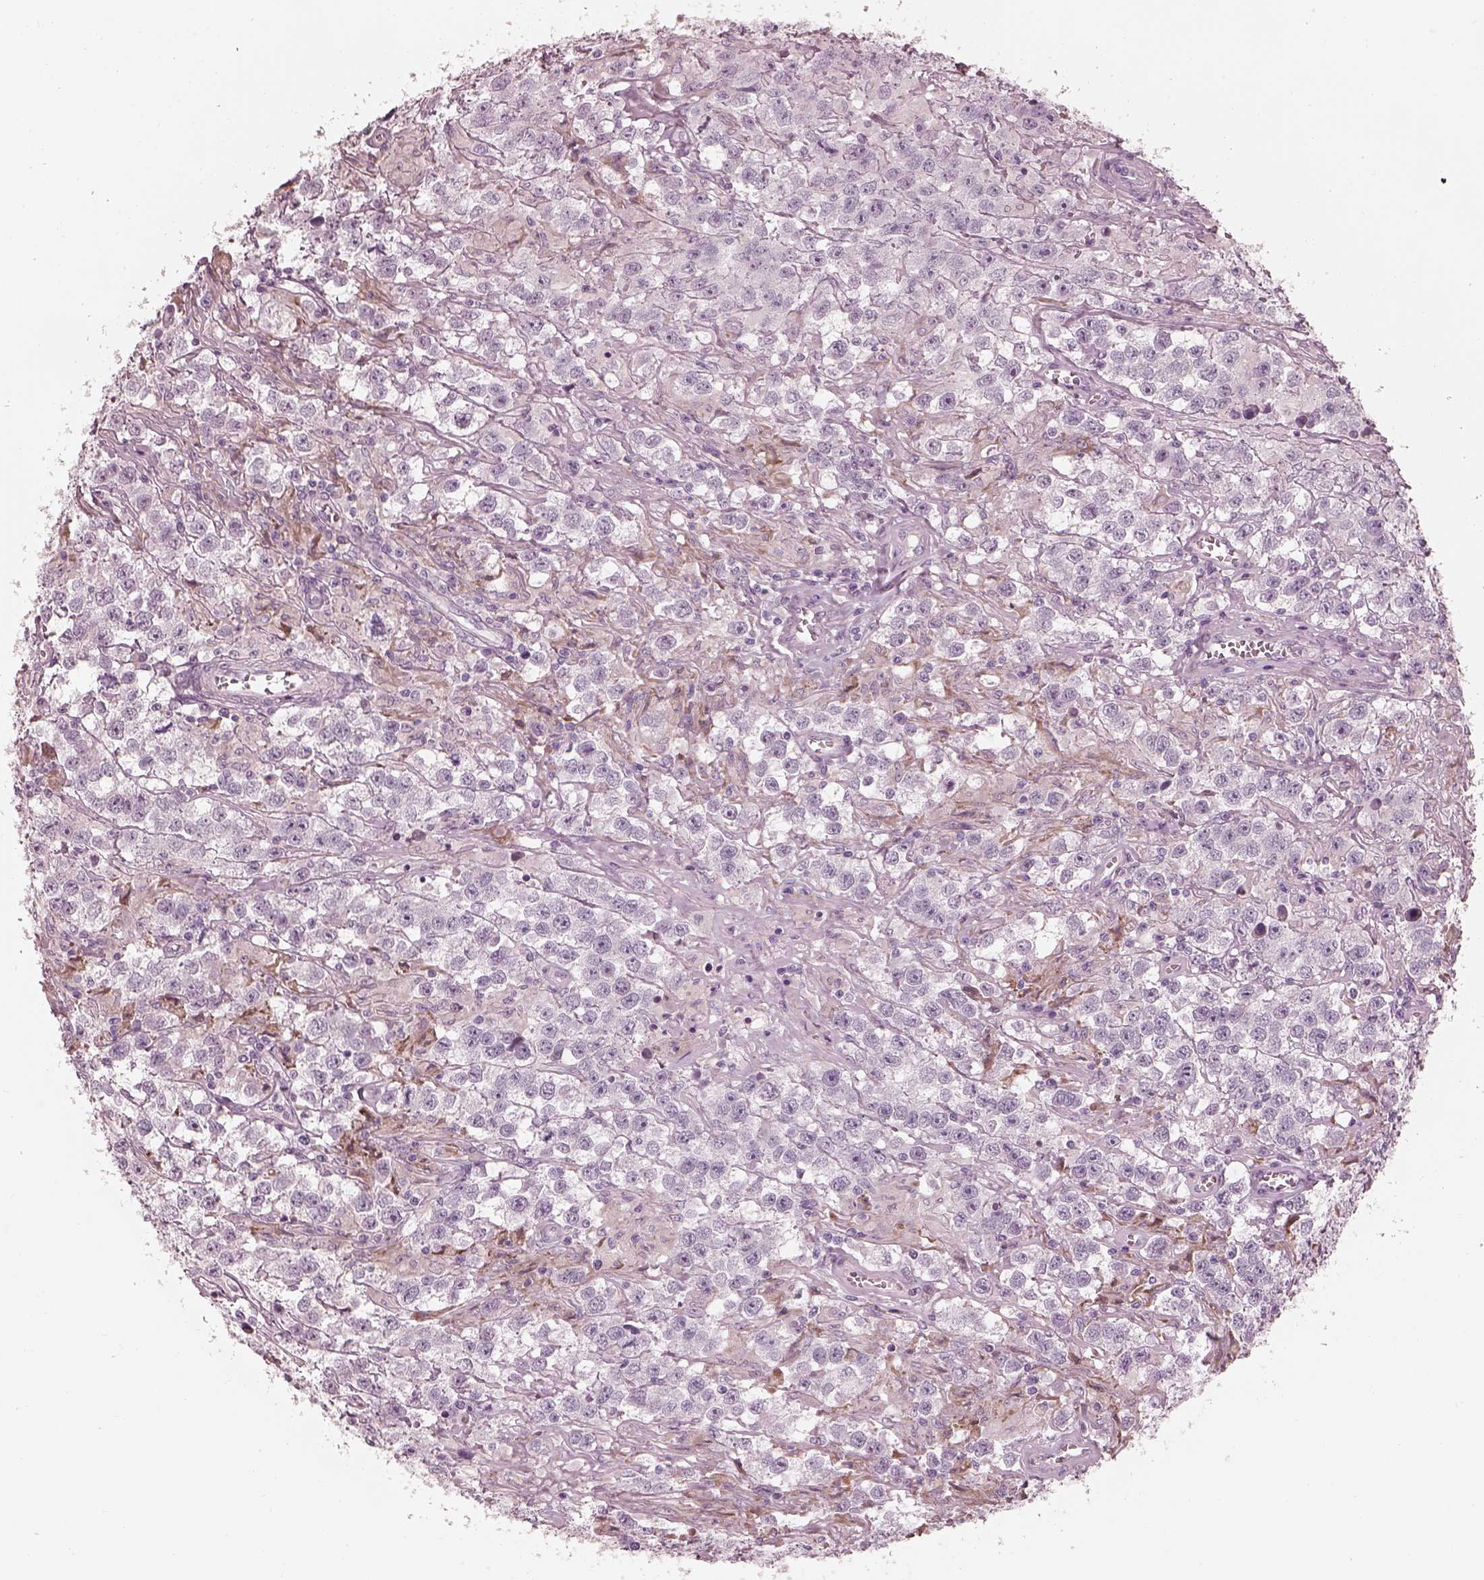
{"staining": {"intensity": "negative", "quantity": "none", "location": "none"}, "tissue": "testis cancer", "cell_type": "Tumor cells", "image_type": "cancer", "snomed": [{"axis": "morphology", "description": "Seminoma, NOS"}, {"axis": "topography", "description": "Testis"}], "caption": "High magnification brightfield microscopy of testis cancer stained with DAB (3,3'-diaminobenzidine) (brown) and counterstained with hematoxylin (blue): tumor cells show no significant staining.", "gene": "CADM2", "patient": {"sex": "male", "age": 43}}